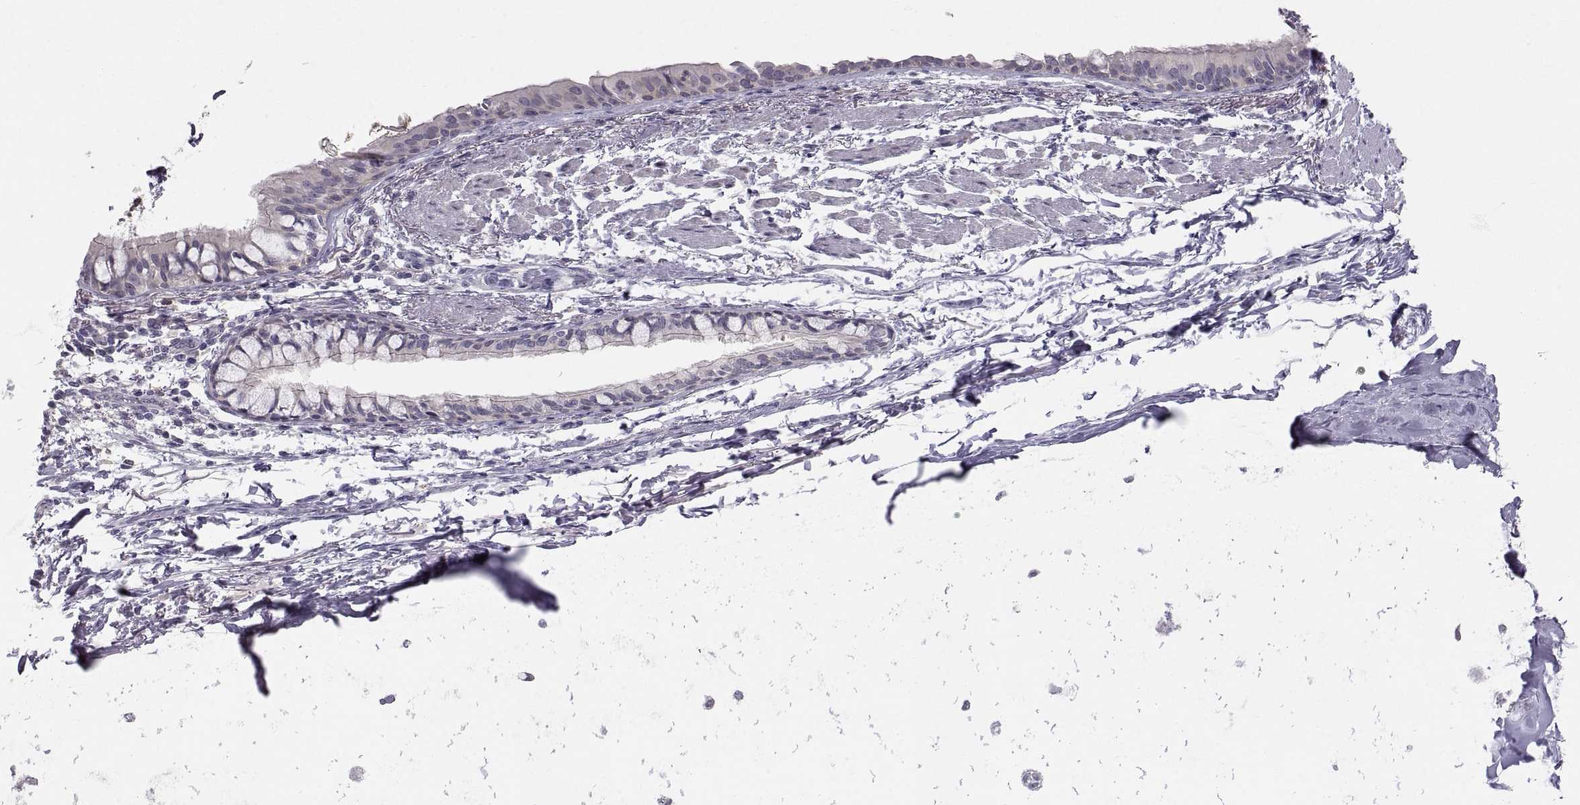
{"staining": {"intensity": "negative", "quantity": "none", "location": "none"}, "tissue": "bronchus", "cell_type": "Respiratory epithelial cells", "image_type": "normal", "snomed": [{"axis": "morphology", "description": "Normal tissue, NOS"}, {"axis": "morphology", "description": "Squamous cell carcinoma, NOS"}, {"axis": "topography", "description": "Bronchus"}, {"axis": "topography", "description": "Lung"}], "caption": "Immunohistochemical staining of normal human bronchus reveals no significant staining in respiratory epithelial cells.", "gene": "ZNF185", "patient": {"sex": "male", "age": 69}}